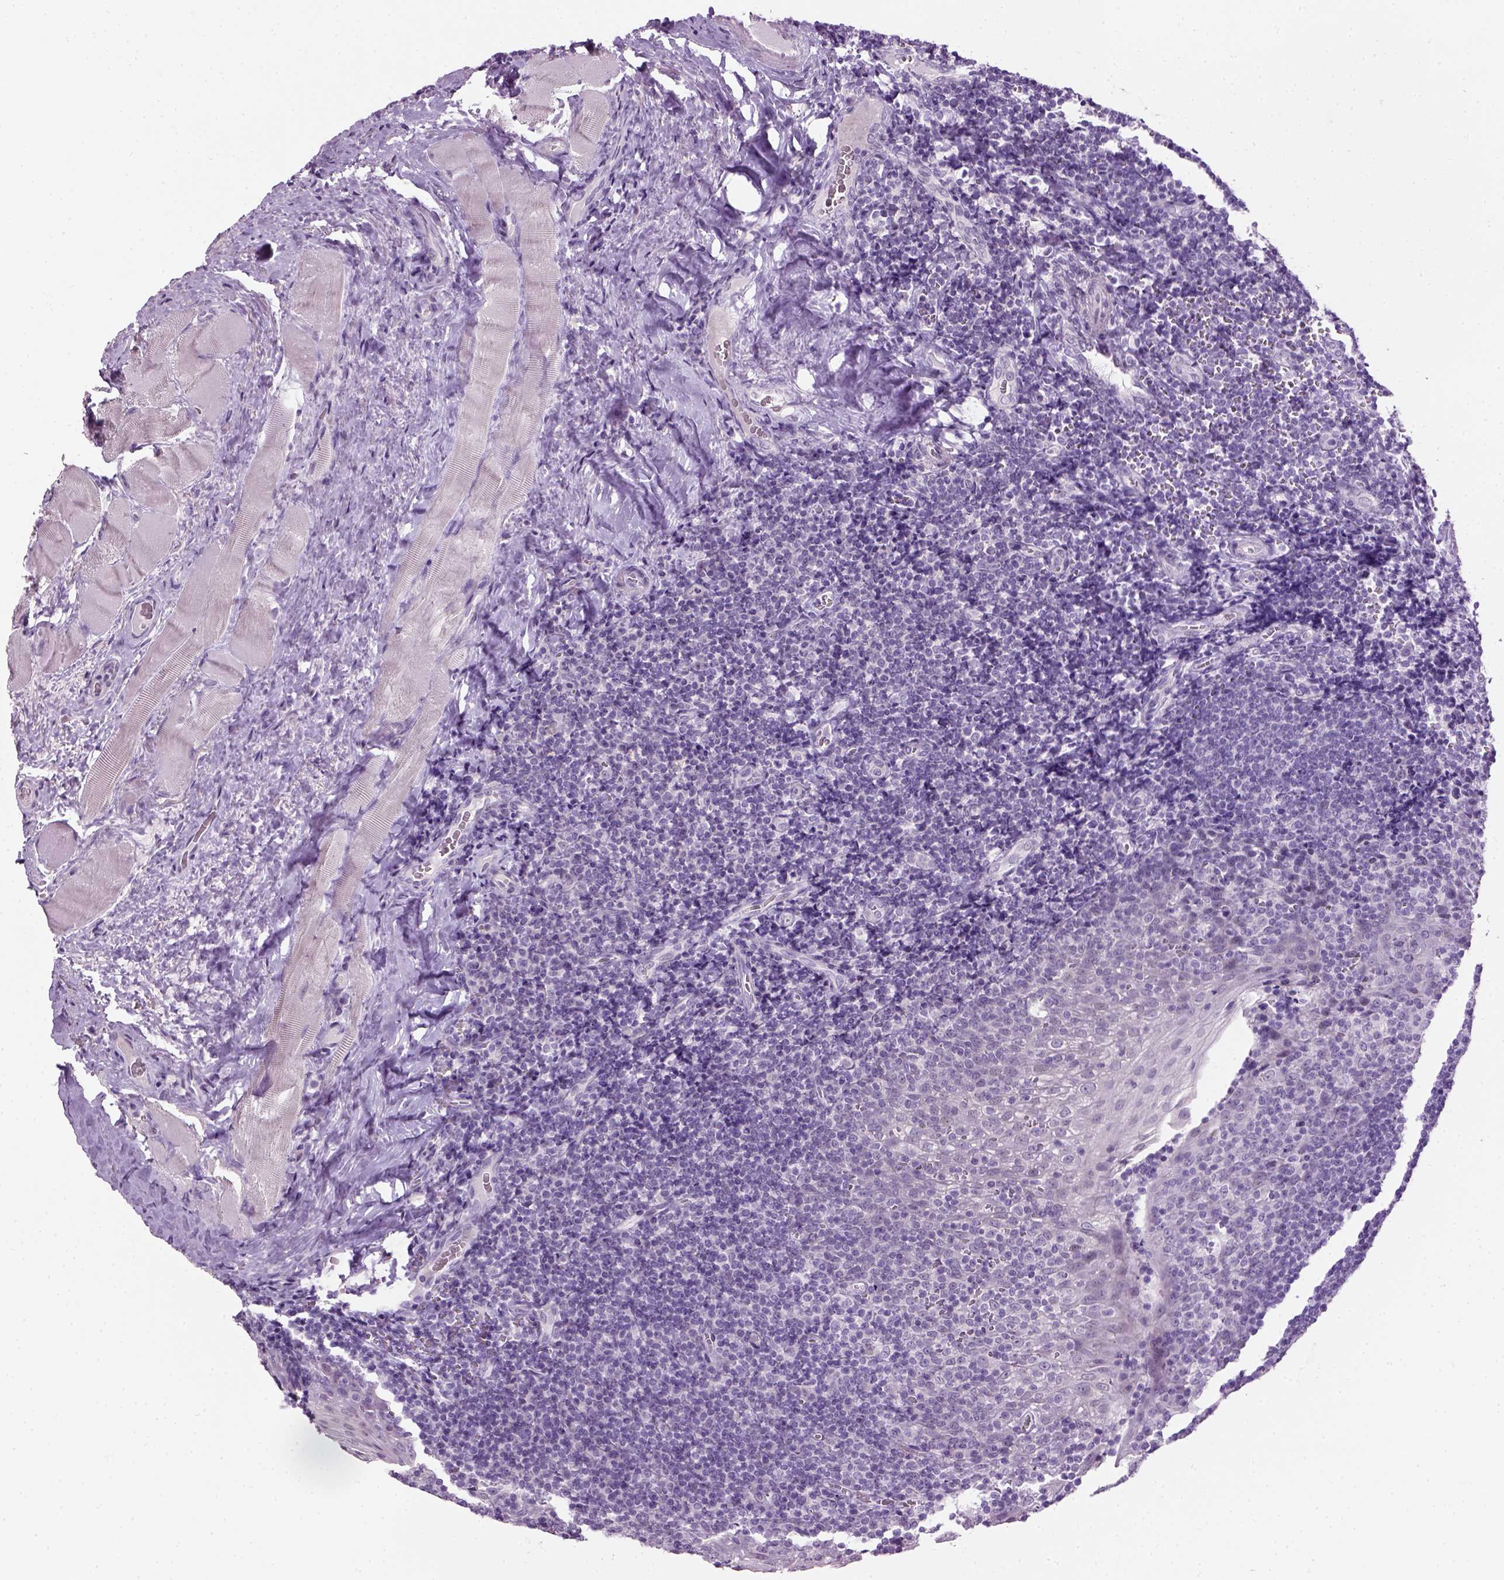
{"staining": {"intensity": "negative", "quantity": "none", "location": "none"}, "tissue": "tonsil", "cell_type": "Germinal center cells", "image_type": "normal", "snomed": [{"axis": "morphology", "description": "Normal tissue, NOS"}, {"axis": "morphology", "description": "Inflammation, NOS"}, {"axis": "topography", "description": "Tonsil"}], "caption": "Immunohistochemical staining of normal human tonsil shows no significant positivity in germinal center cells.", "gene": "GABRB2", "patient": {"sex": "female", "age": 31}}